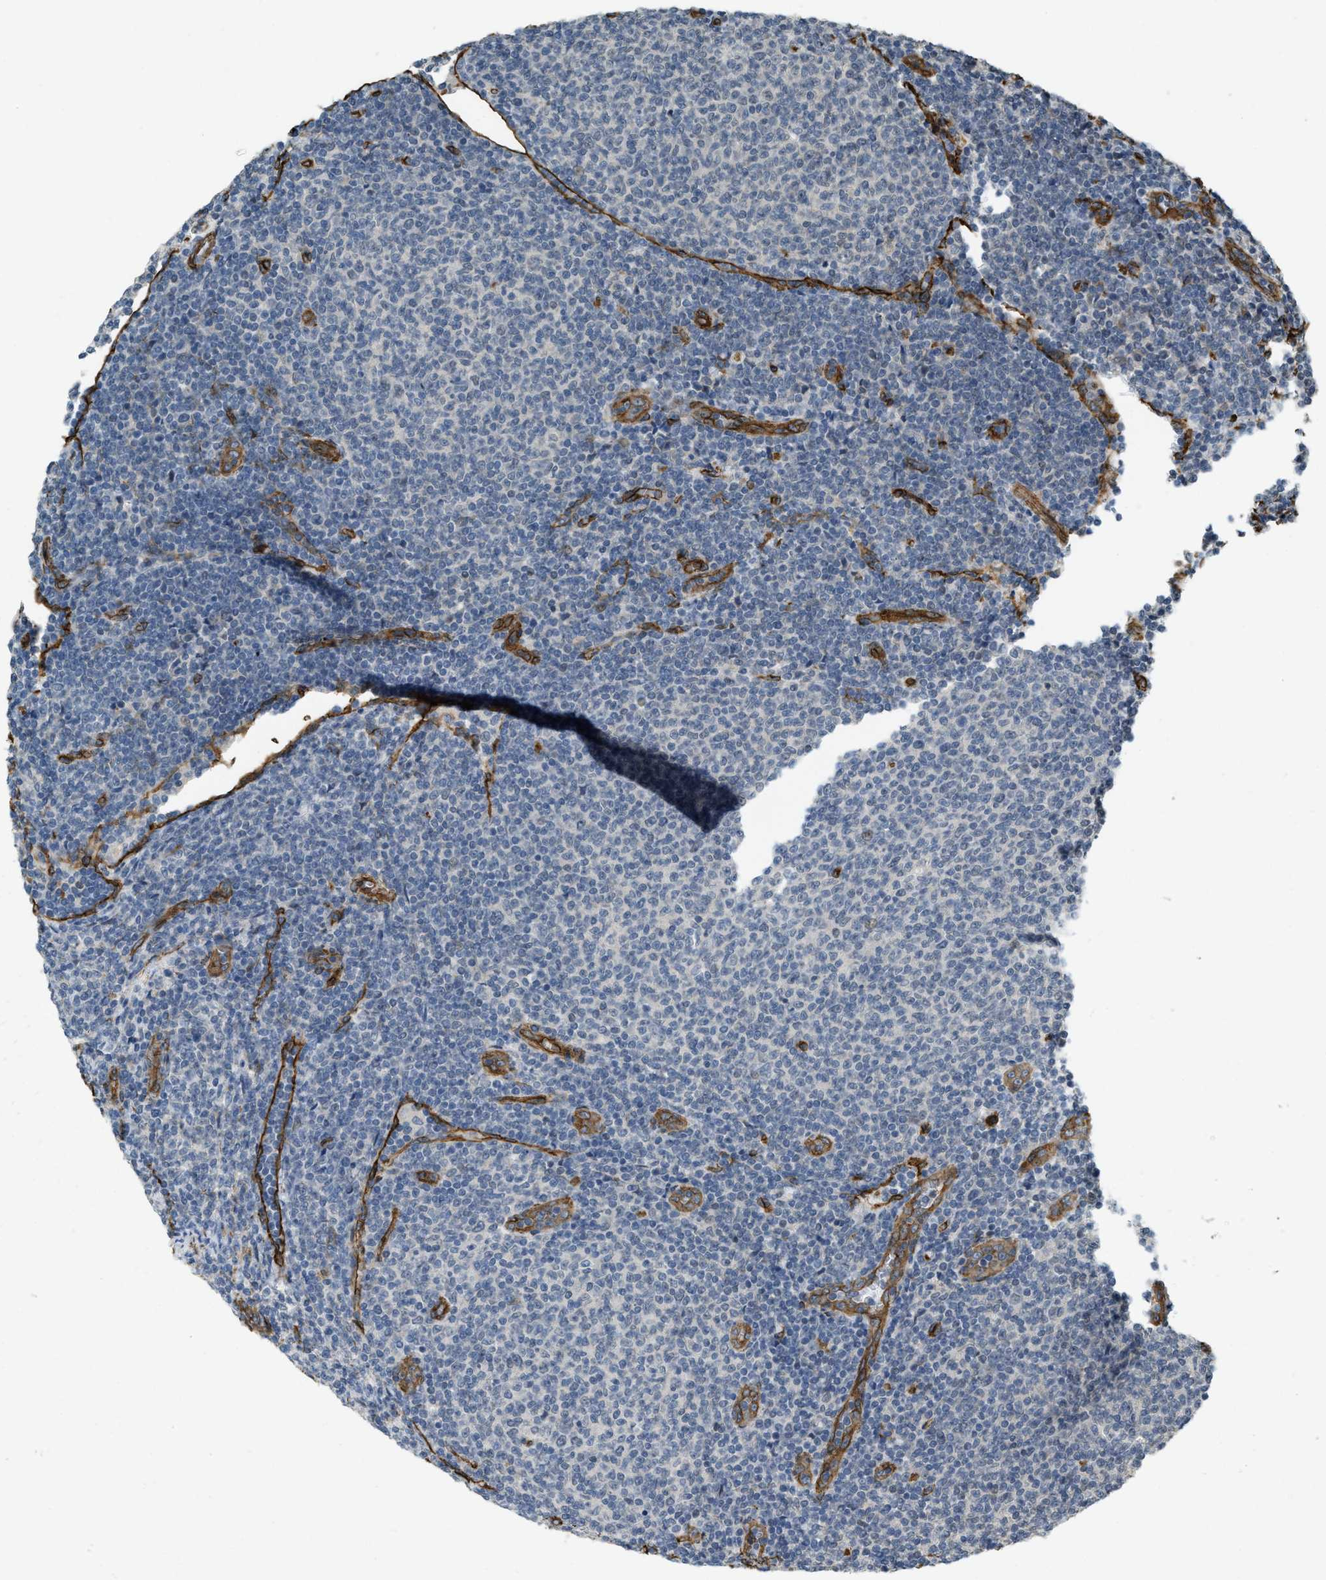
{"staining": {"intensity": "negative", "quantity": "none", "location": "none"}, "tissue": "lymphoma", "cell_type": "Tumor cells", "image_type": "cancer", "snomed": [{"axis": "morphology", "description": "Malignant lymphoma, non-Hodgkin's type, Low grade"}, {"axis": "topography", "description": "Lymph node"}], "caption": "Immunohistochemistry photomicrograph of human low-grade malignant lymphoma, non-Hodgkin's type stained for a protein (brown), which shows no expression in tumor cells.", "gene": "NMB", "patient": {"sex": "male", "age": 66}}